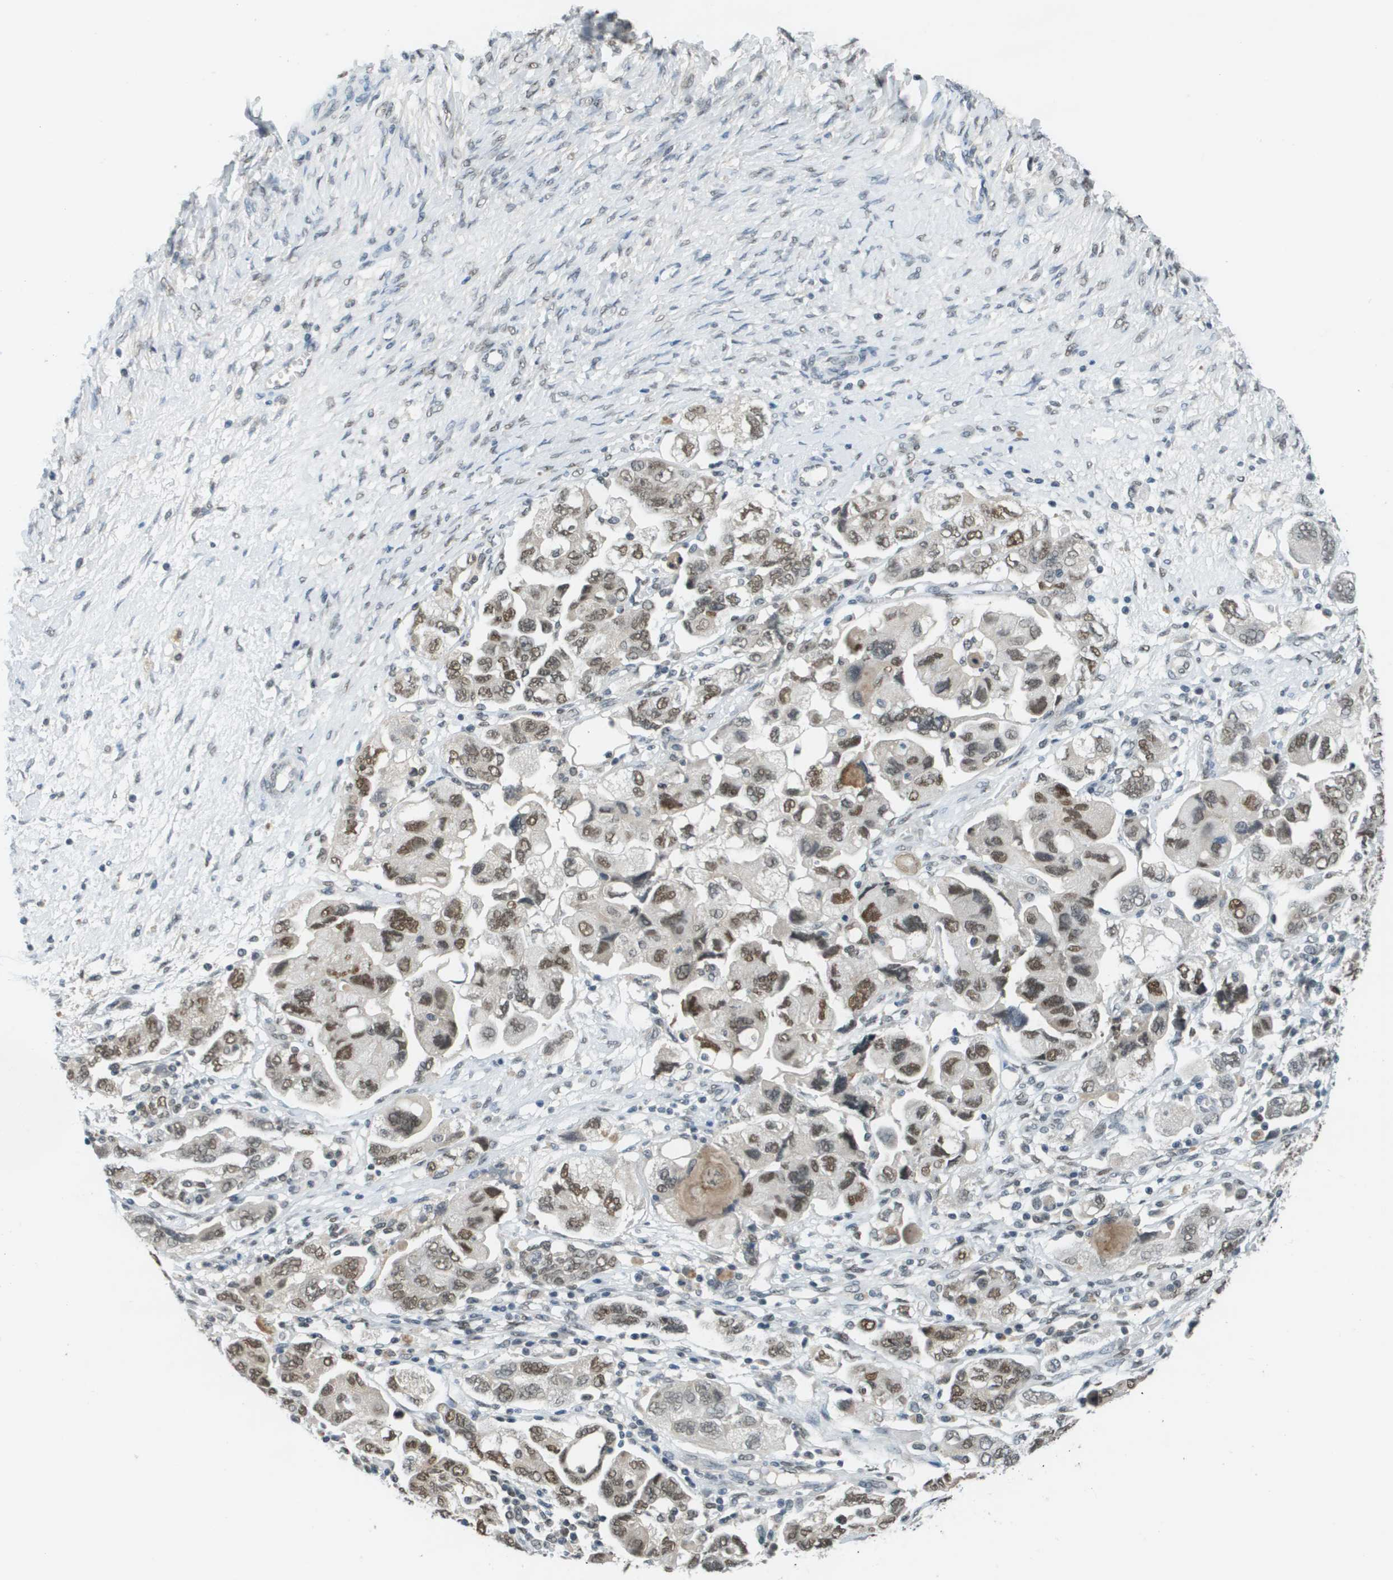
{"staining": {"intensity": "moderate", "quantity": "25%-75%", "location": "nuclear"}, "tissue": "ovarian cancer", "cell_type": "Tumor cells", "image_type": "cancer", "snomed": [{"axis": "morphology", "description": "Carcinoma, NOS"}, {"axis": "morphology", "description": "Cystadenocarcinoma, serous, NOS"}, {"axis": "topography", "description": "Ovary"}], "caption": "IHC micrograph of neoplastic tissue: human ovarian cancer stained using immunohistochemistry (IHC) demonstrates medium levels of moderate protein expression localized specifically in the nuclear of tumor cells, appearing as a nuclear brown color.", "gene": "CBX5", "patient": {"sex": "female", "age": 69}}